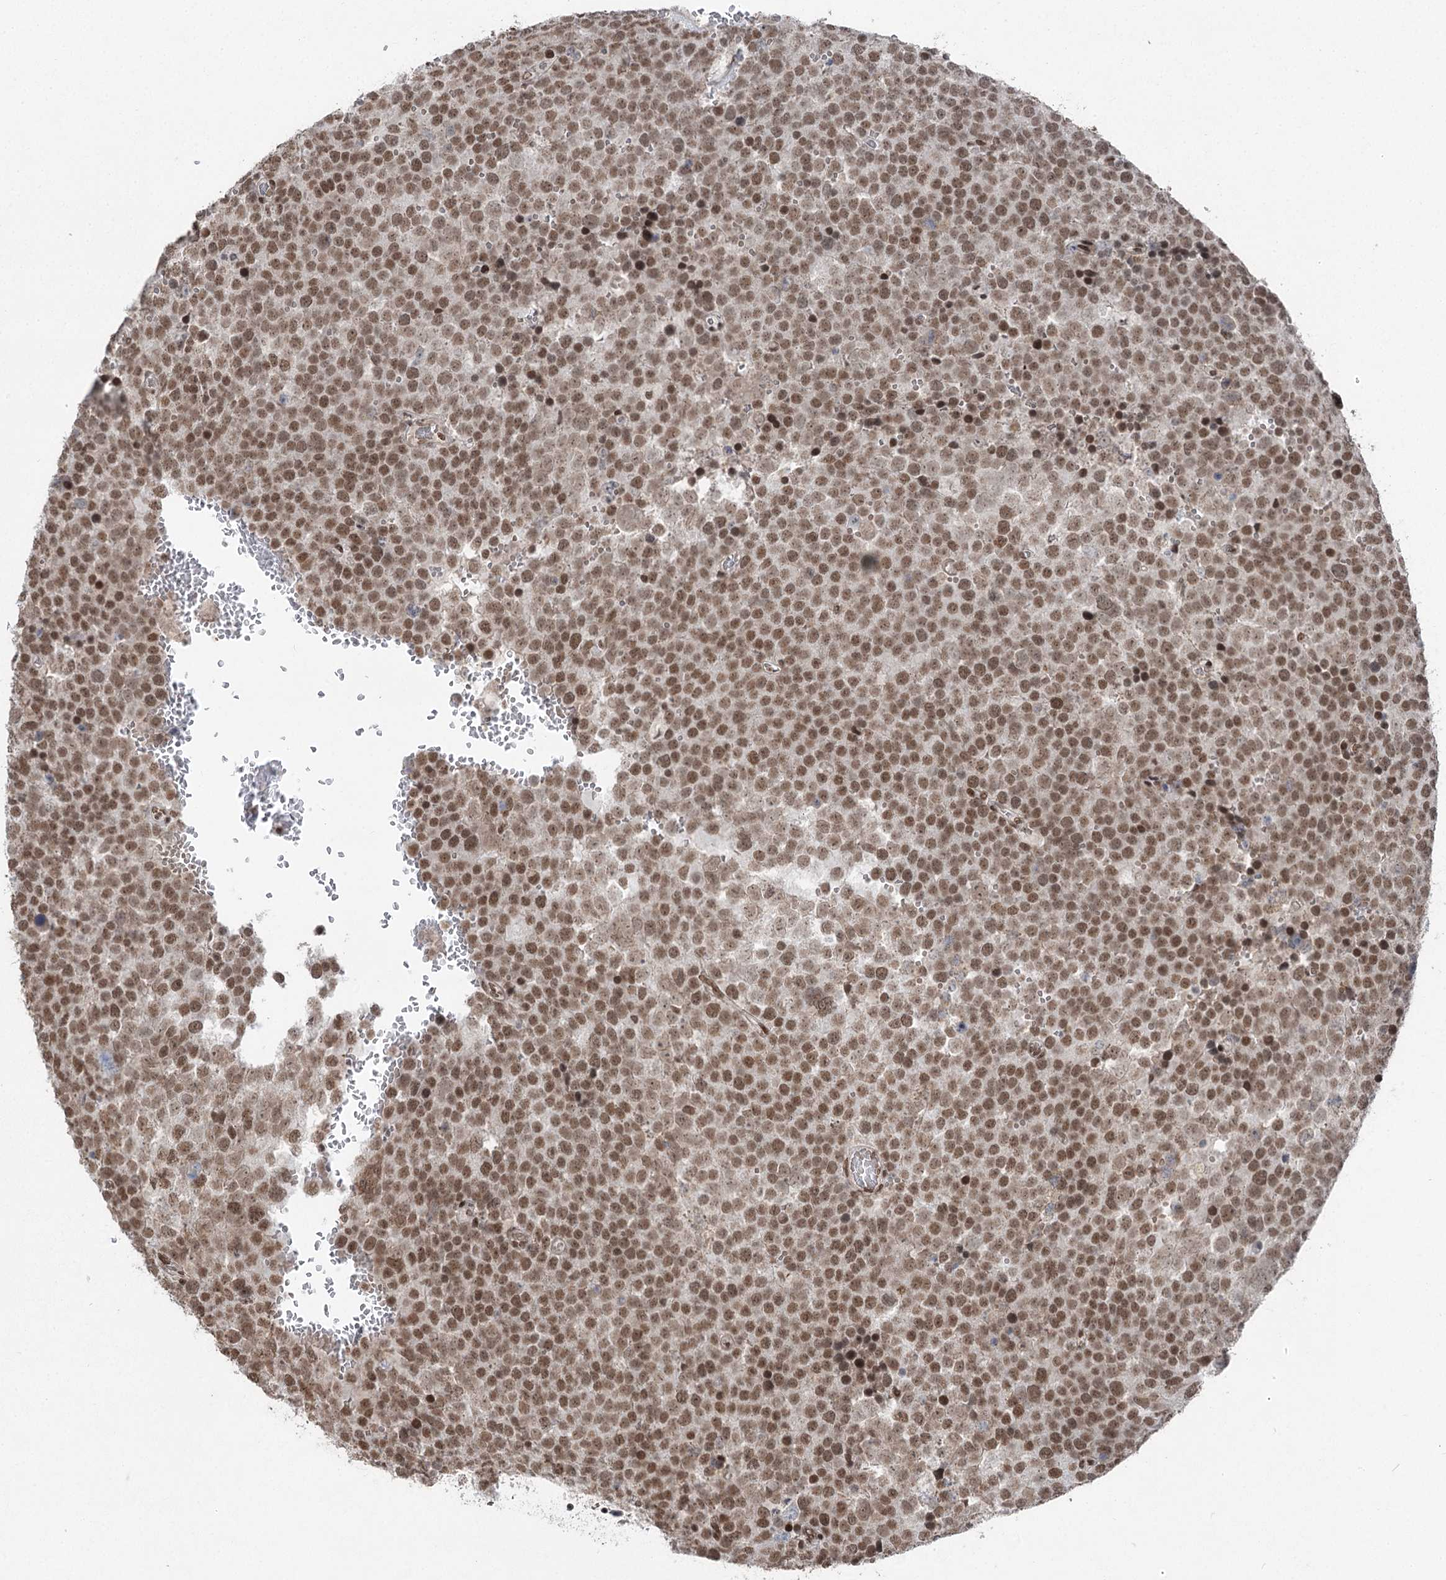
{"staining": {"intensity": "strong", "quantity": ">75%", "location": "nuclear"}, "tissue": "testis cancer", "cell_type": "Tumor cells", "image_type": "cancer", "snomed": [{"axis": "morphology", "description": "Seminoma, NOS"}, {"axis": "topography", "description": "Testis"}], "caption": "Seminoma (testis) stained with immunohistochemistry exhibits strong nuclear positivity in approximately >75% of tumor cells.", "gene": "CGGBP1", "patient": {"sex": "male", "age": 71}}